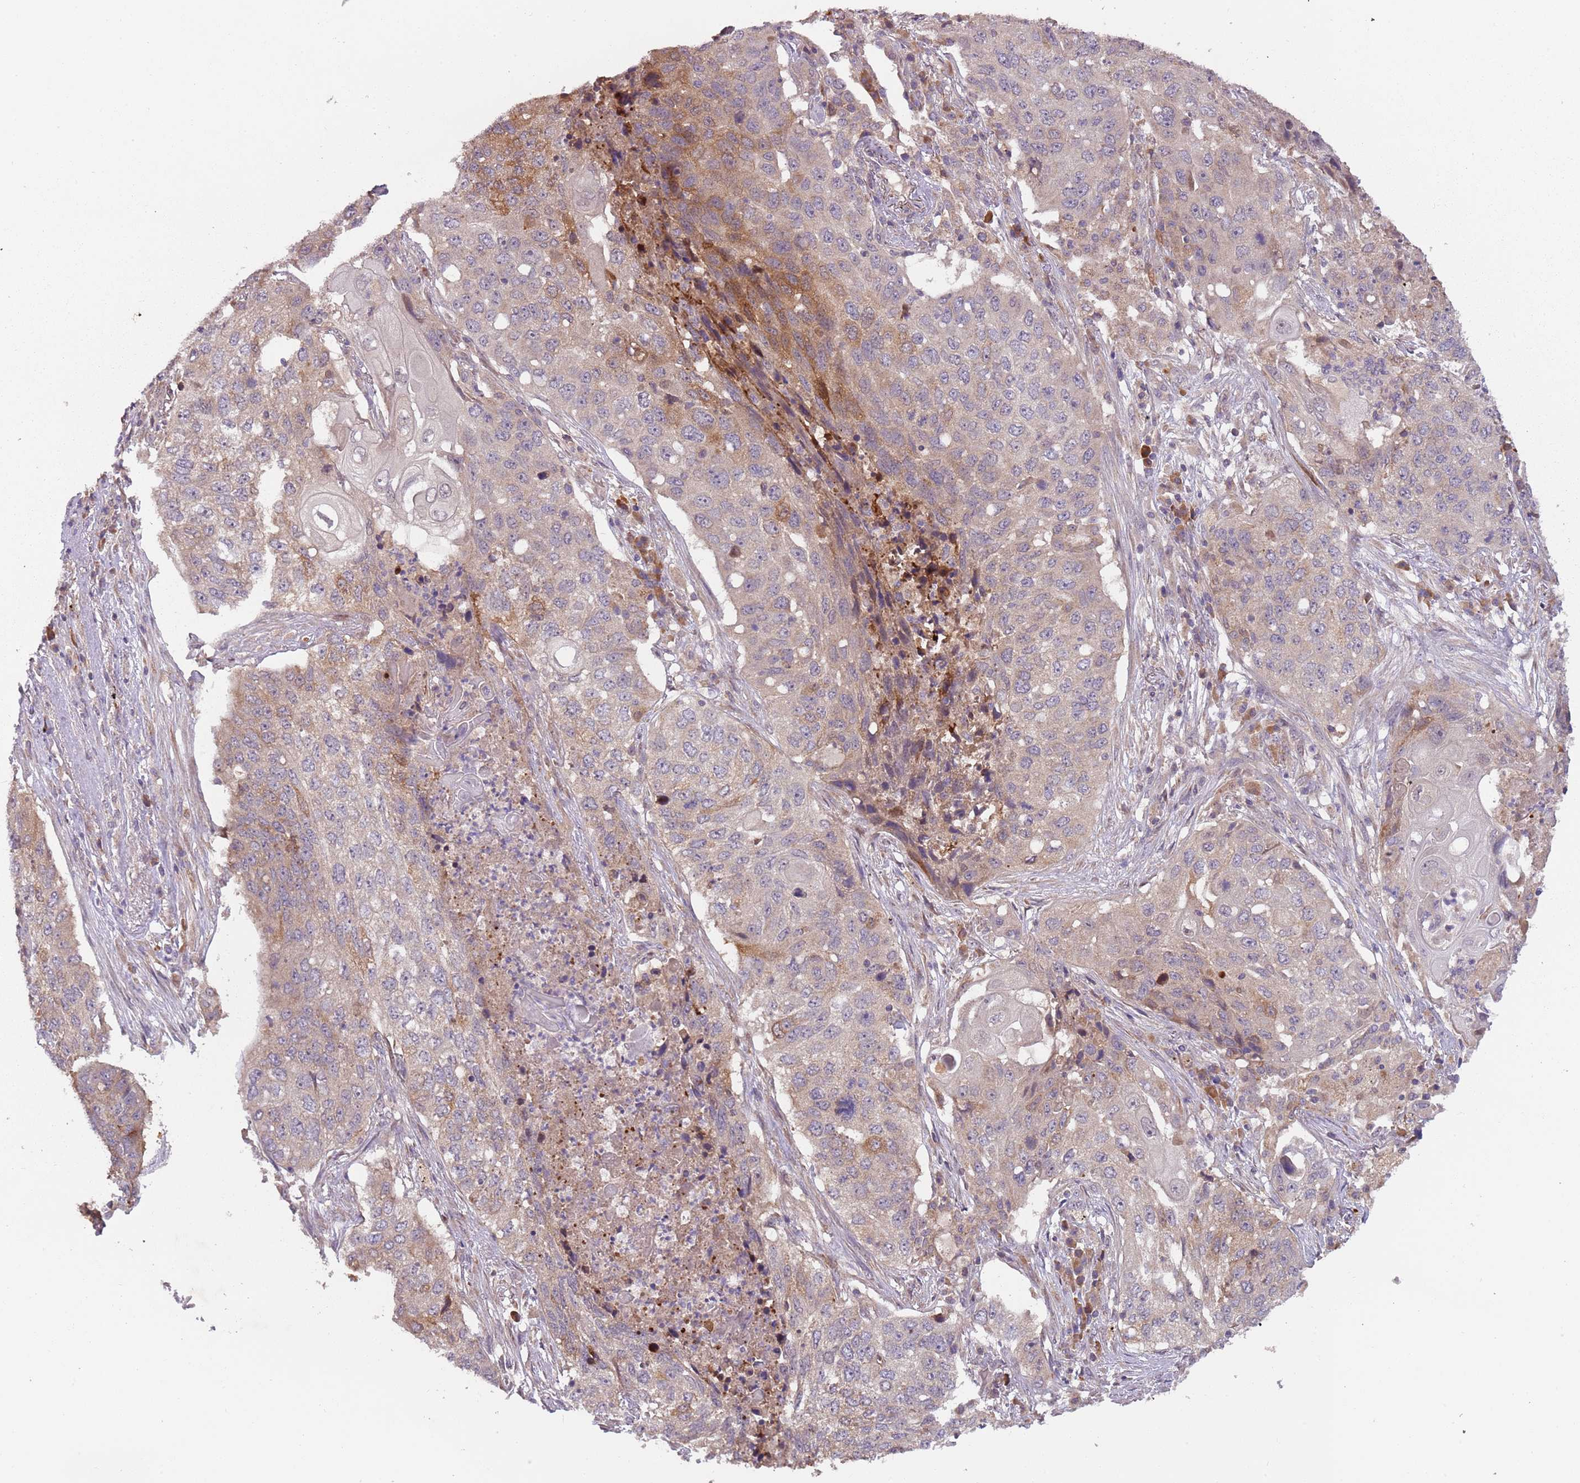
{"staining": {"intensity": "weak", "quantity": "<25%", "location": "cytoplasmic/membranous"}, "tissue": "lung cancer", "cell_type": "Tumor cells", "image_type": "cancer", "snomed": [{"axis": "morphology", "description": "Squamous cell carcinoma, NOS"}, {"axis": "topography", "description": "Lung"}], "caption": "A high-resolution micrograph shows IHC staining of lung cancer (squamous cell carcinoma), which reveals no significant expression in tumor cells.", "gene": "FECH", "patient": {"sex": "female", "age": 63}}